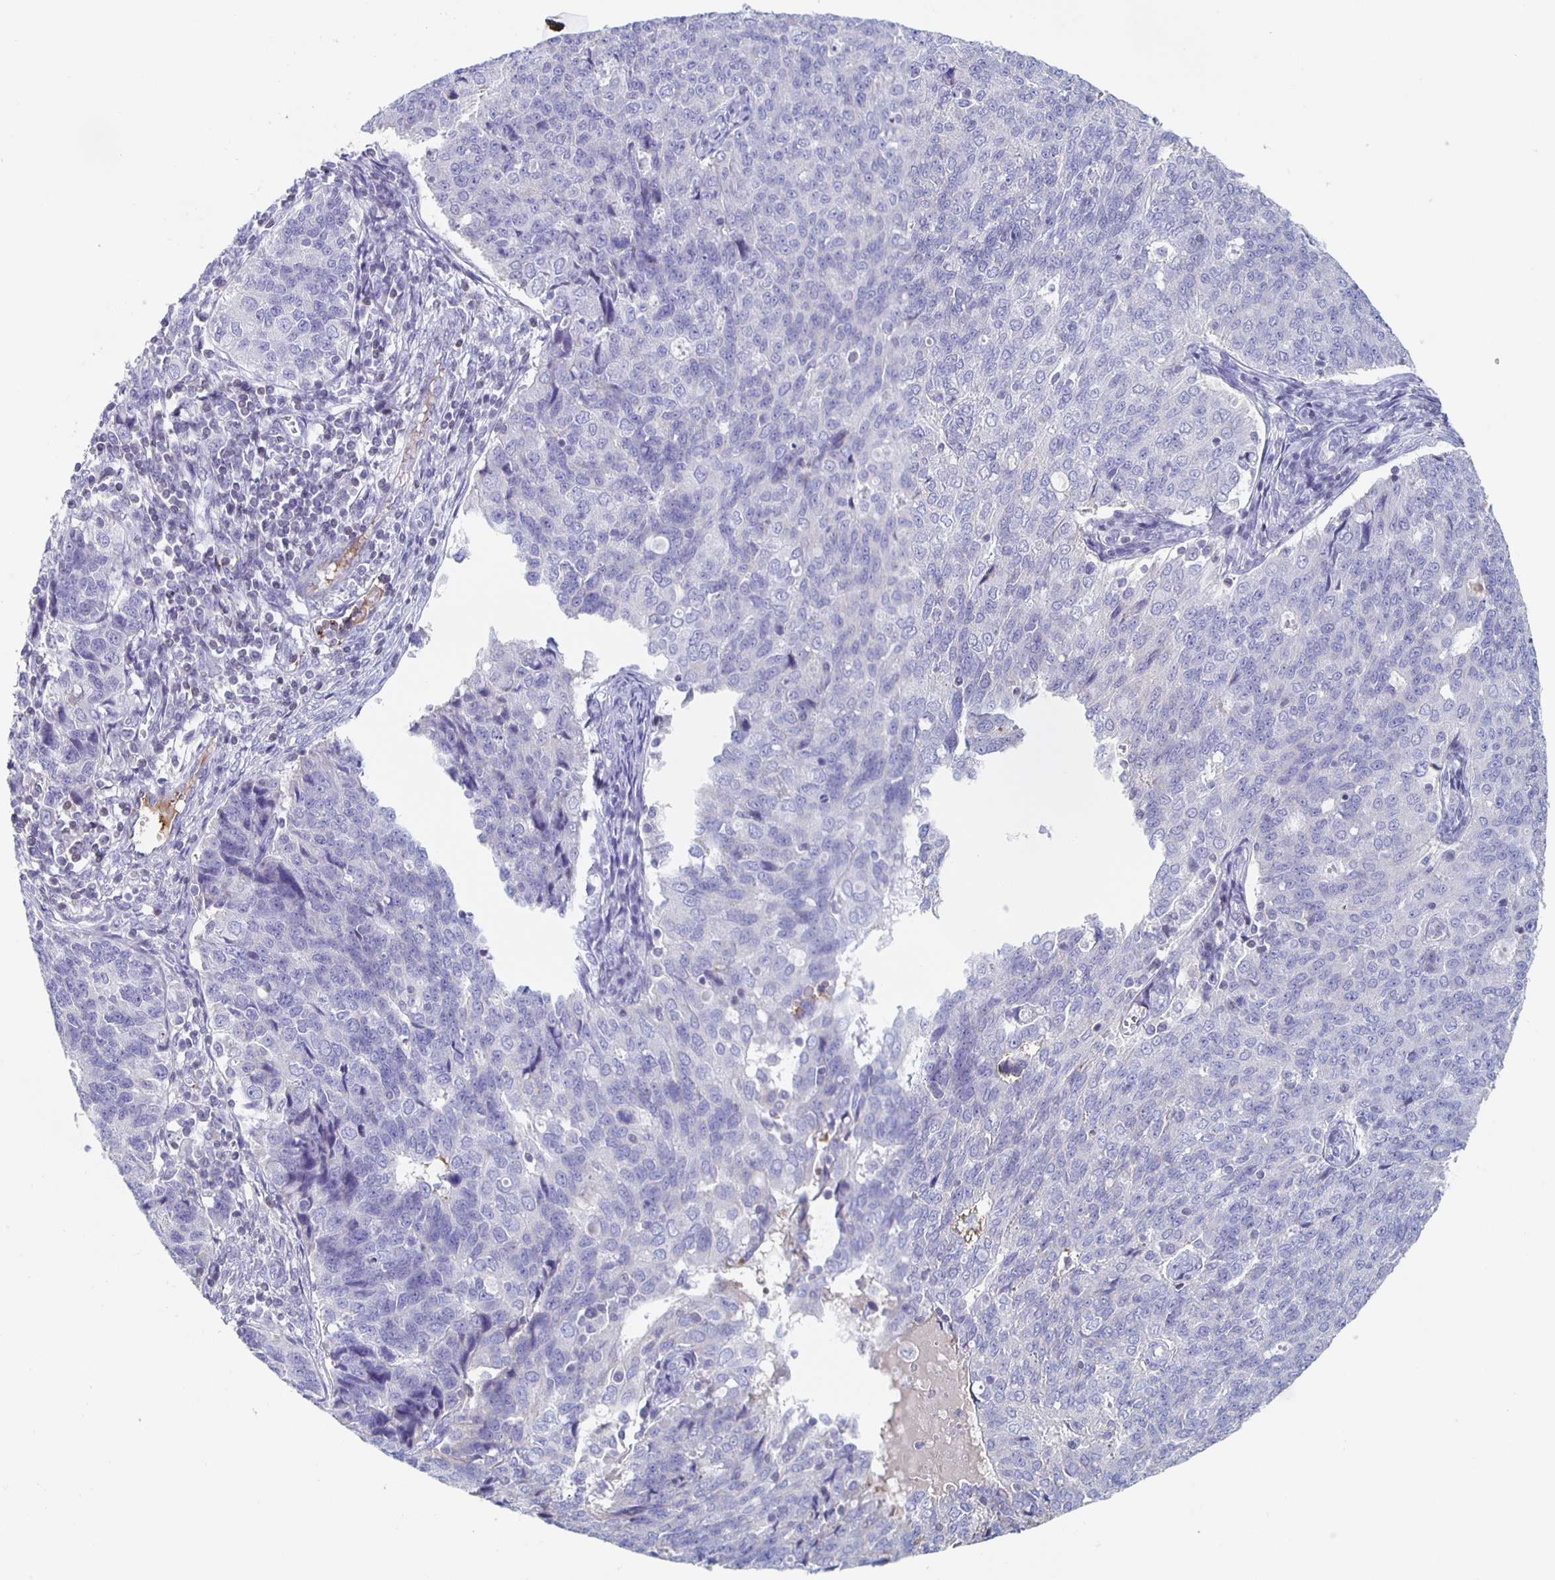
{"staining": {"intensity": "negative", "quantity": "none", "location": "none"}, "tissue": "endometrial cancer", "cell_type": "Tumor cells", "image_type": "cancer", "snomed": [{"axis": "morphology", "description": "Adenocarcinoma, NOS"}, {"axis": "topography", "description": "Endometrium"}], "caption": "Immunohistochemistry of endometrial cancer (adenocarcinoma) displays no positivity in tumor cells. Nuclei are stained in blue.", "gene": "FGA", "patient": {"sex": "female", "age": 43}}